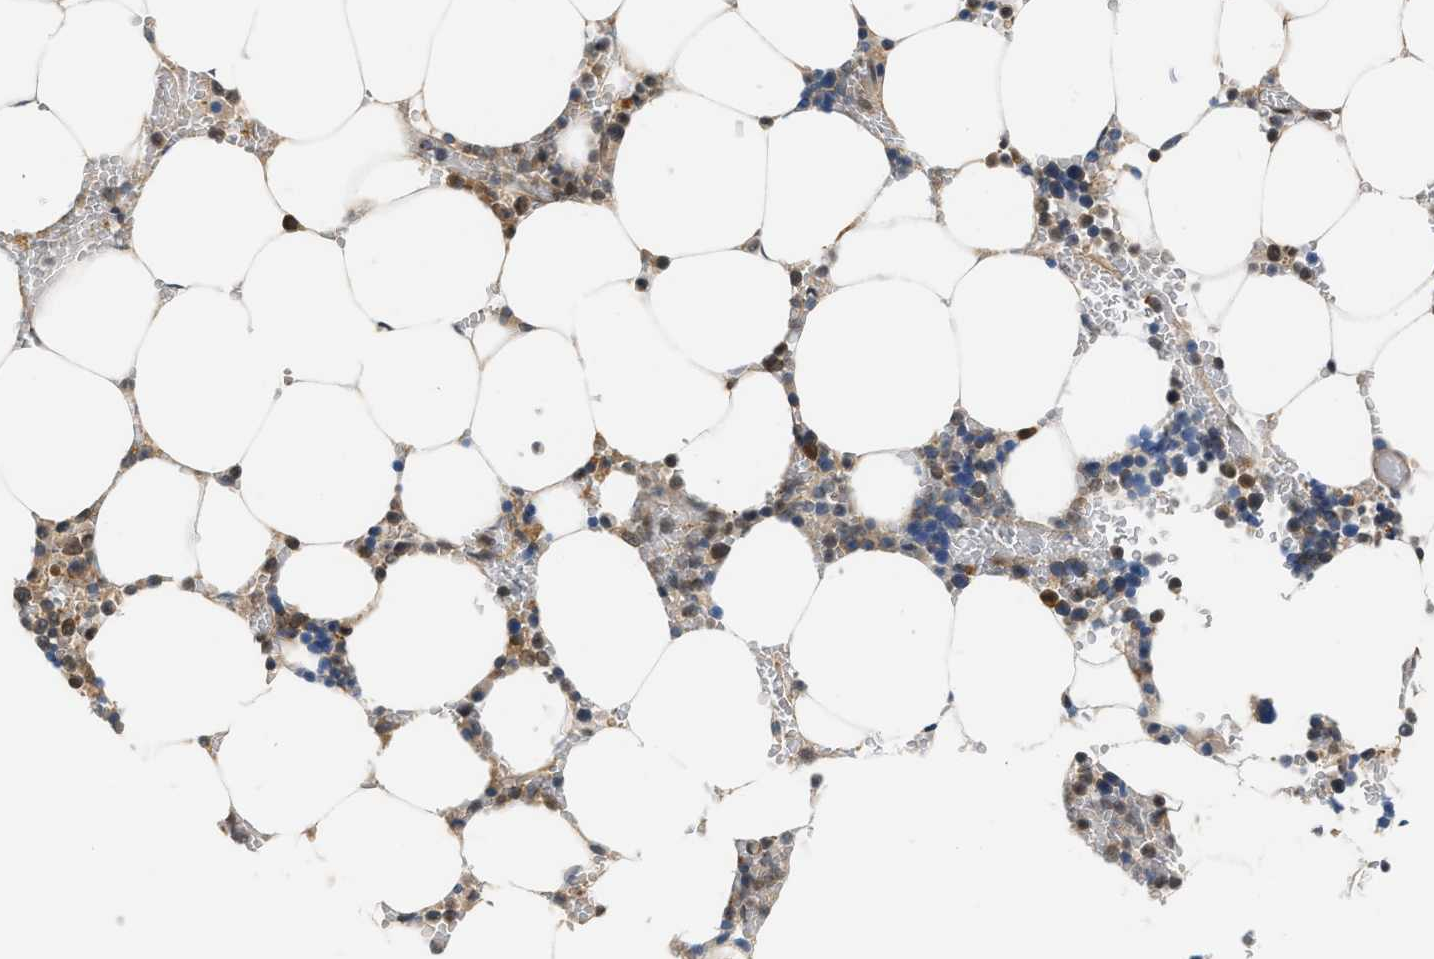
{"staining": {"intensity": "moderate", "quantity": "25%-75%", "location": "cytoplasmic/membranous"}, "tissue": "bone marrow", "cell_type": "Hematopoietic cells", "image_type": "normal", "snomed": [{"axis": "morphology", "description": "Normal tissue, NOS"}, {"axis": "topography", "description": "Bone marrow"}], "caption": "IHC of unremarkable bone marrow shows medium levels of moderate cytoplasmic/membranous positivity in approximately 25%-75% of hematopoietic cells. The staining is performed using DAB (3,3'-diaminobenzidine) brown chromogen to label protein expression. The nuclei are counter-stained blue using hematoxylin.", "gene": "EIF4EBP2", "patient": {"sex": "male", "age": 70}}